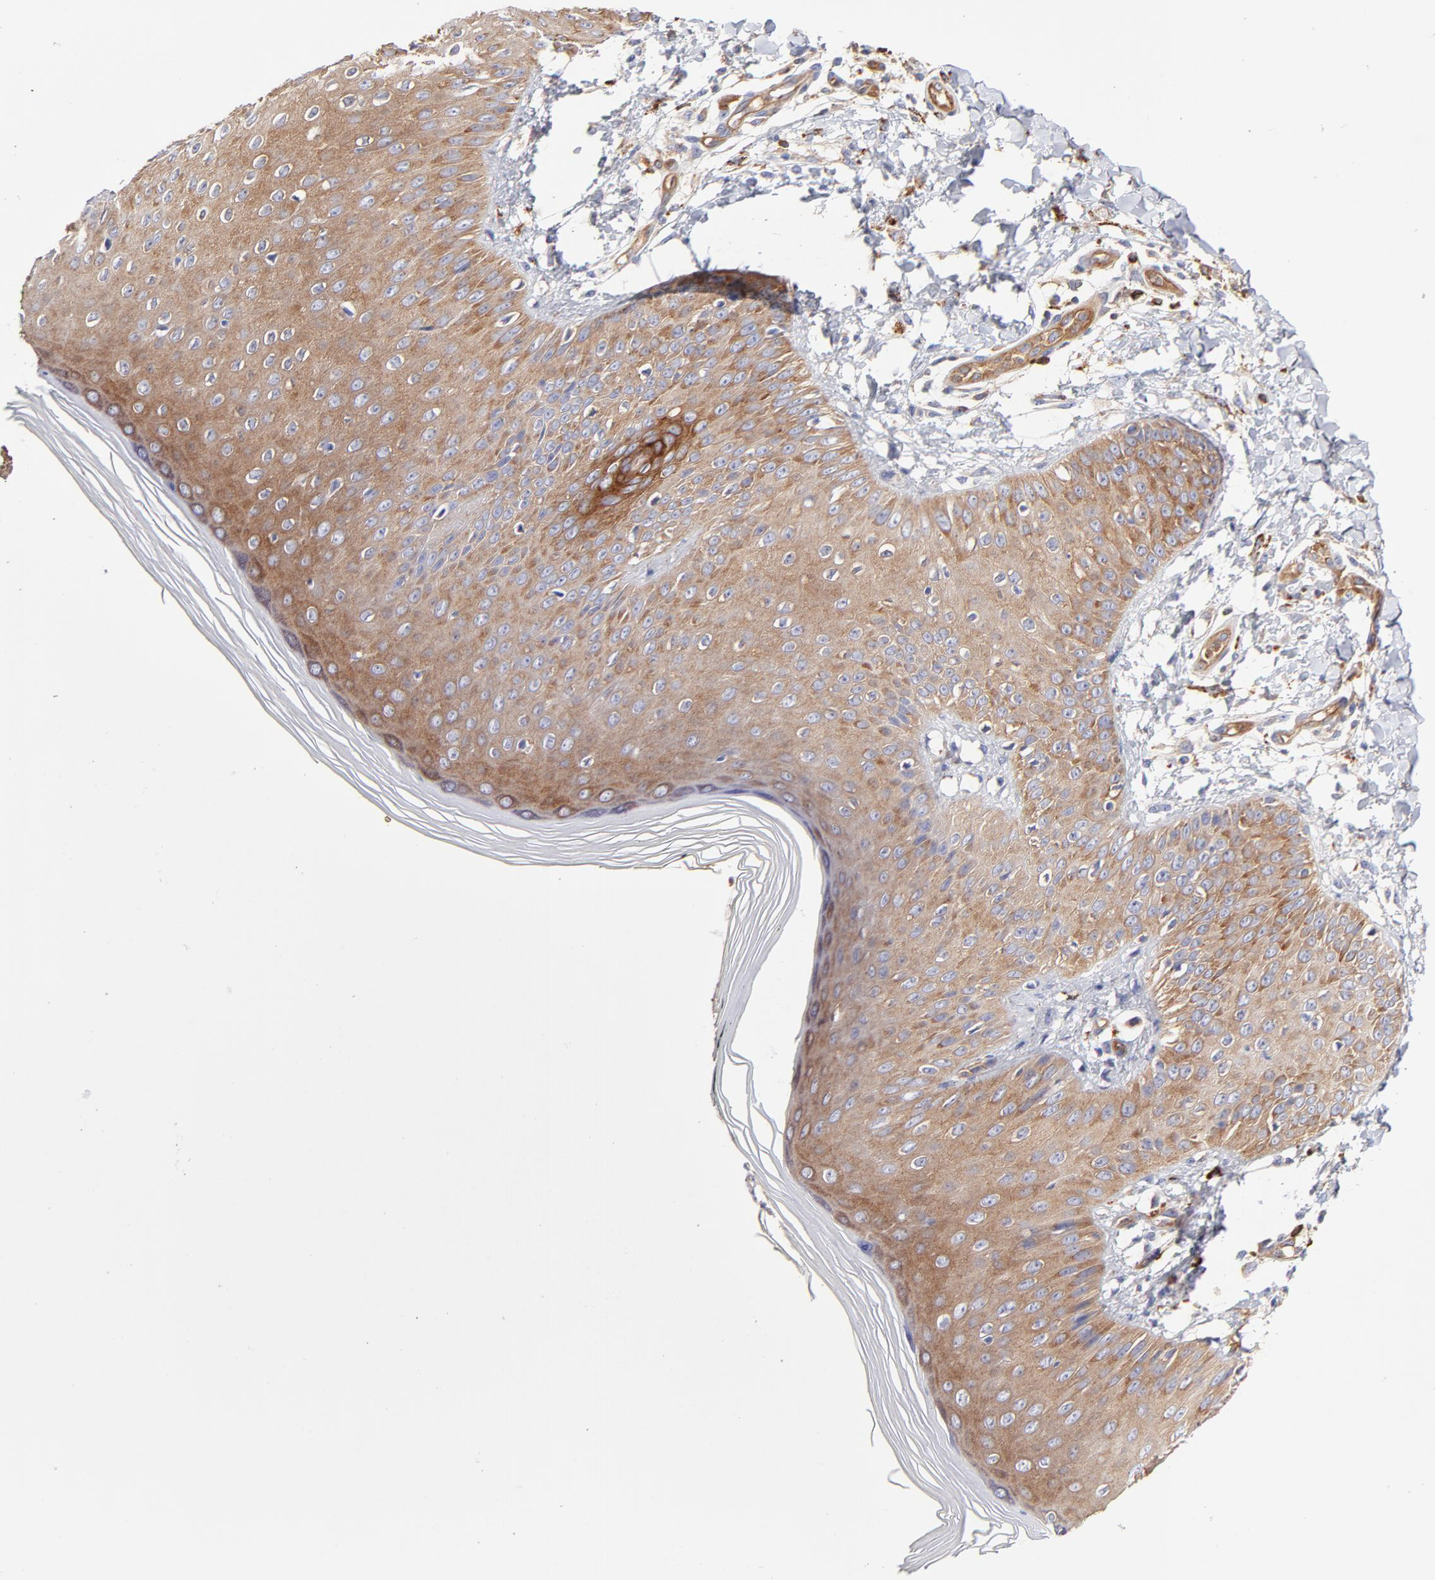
{"staining": {"intensity": "moderate", "quantity": ">75%", "location": "cytoplasmic/membranous"}, "tissue": "skin", "cell_type": "Epidermal cells", "image_type": "normal", "snomed": [{"axis": "morphology", "description": "Normal tissue, NOS"}, {"axis": "morphology", "description": "Inflammation, NOS"}, {"axis": "topography", "description": "Soft tissue"}, {"axis": "topography", "description": "Anal"}], "caption": "DAB (3,3'-diaminobenzidine) immunohistochemical staining of benign human skin exhibits moderate cytoplasmic/membranous protein staining in about >75% of epidermal cells.", "gene": "CD2AP", "patient": {"sex": "female", "age": 15}}